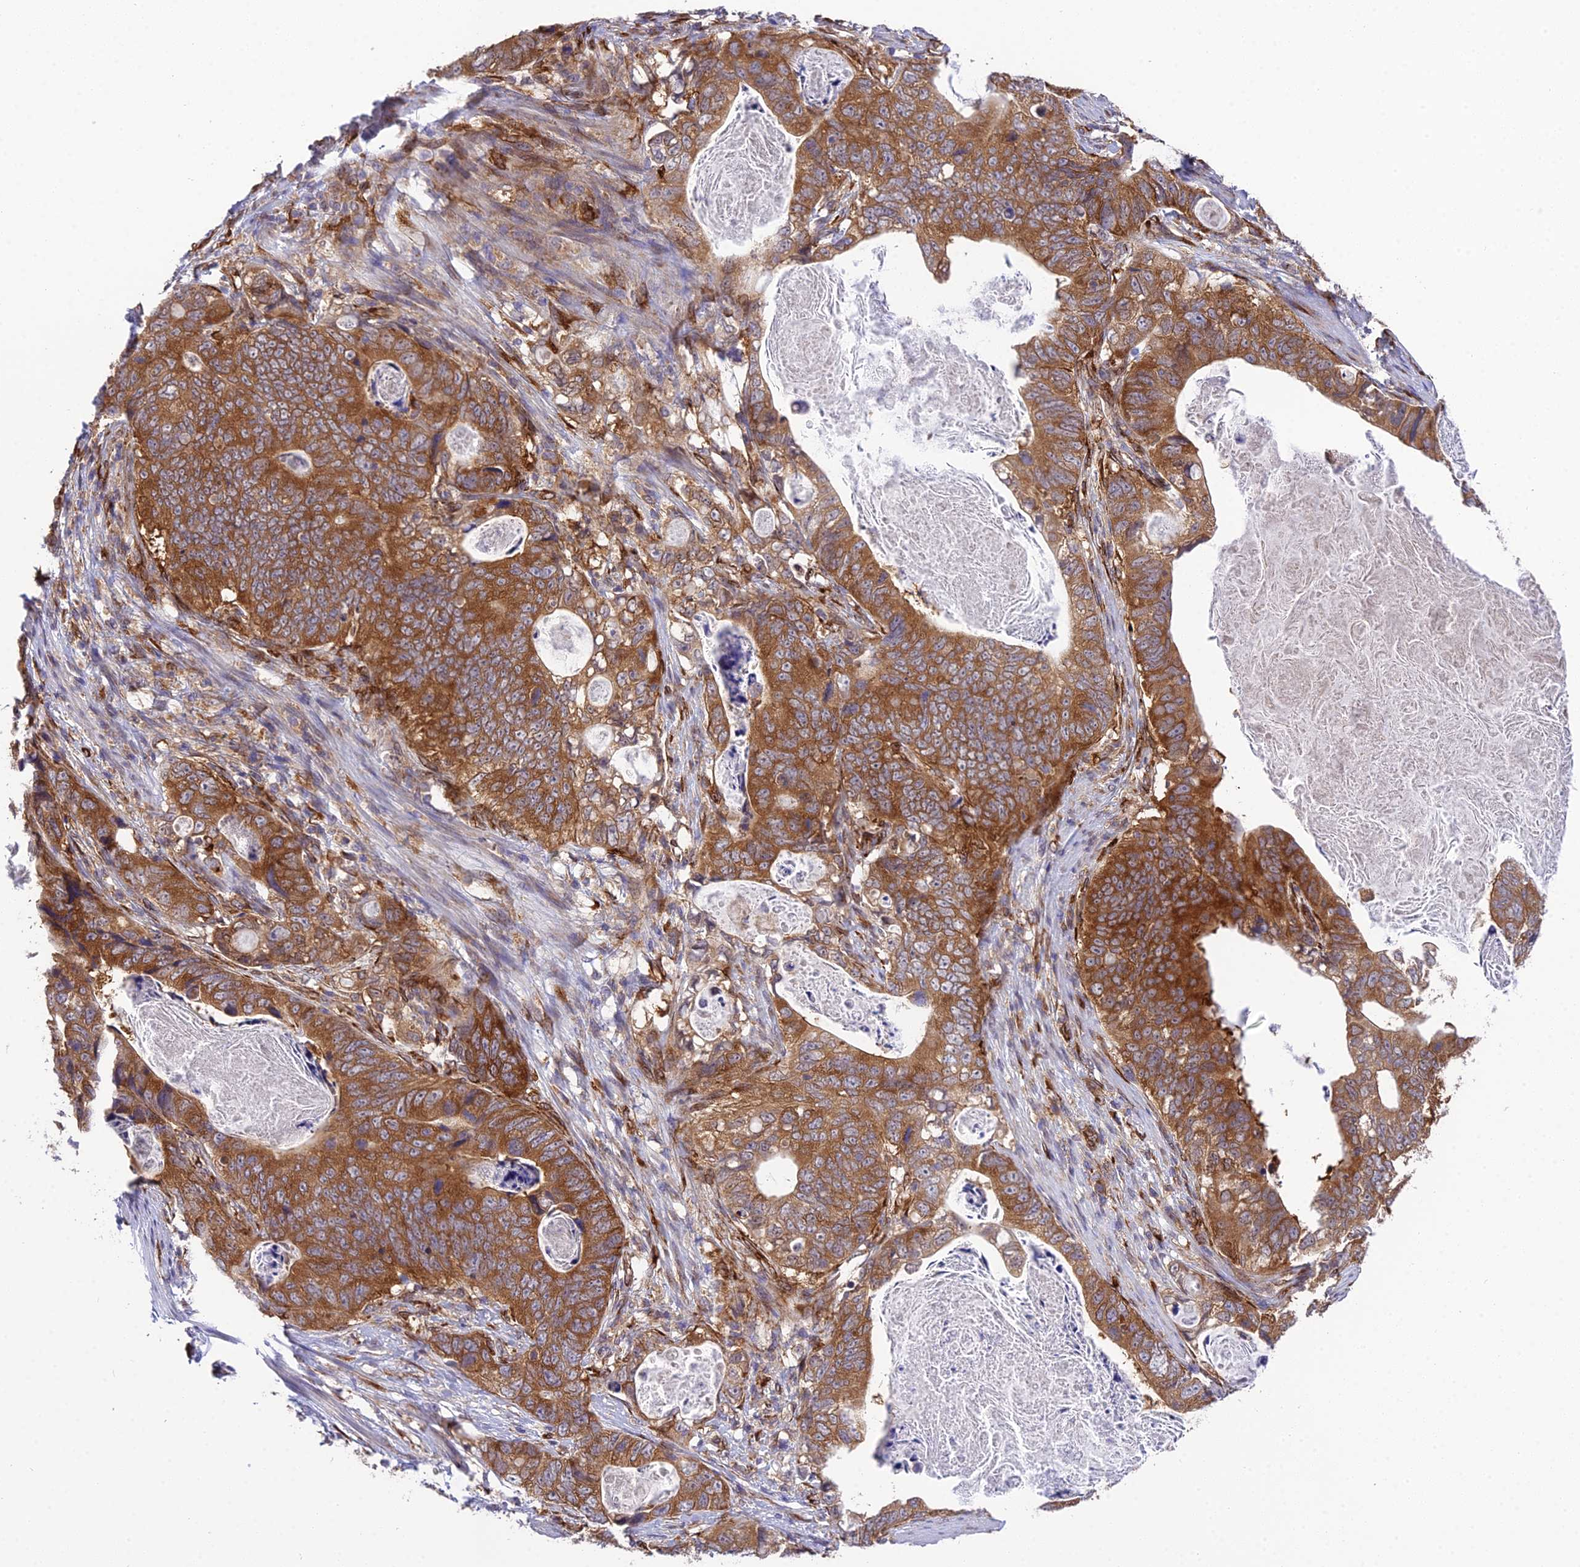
{"staining": {"intensity": "strong", "quantity": ">75%", "location": "cytoplasmic/membranous"}, "tissue": "stomach cancer", "cell_type": "Tumor cells", "image_type": "cancer", "snomed": [{"axis": "morphology", "description": "Normal tissue, NOS"}, {"axis": "morphology", "description": "Adenocarcinoma, NOS"}, {"axis": "topography", "description": "Stomach"}], "caption": "This histopathology image shows immunohistochemistry staining of human stomach adenocarcinoma, with high strong cytoplasmic/membranous staining in approximately >75% of tumor cells.", "gene": "DHCR7", "patient": {"sex": "female", "age": 89}}